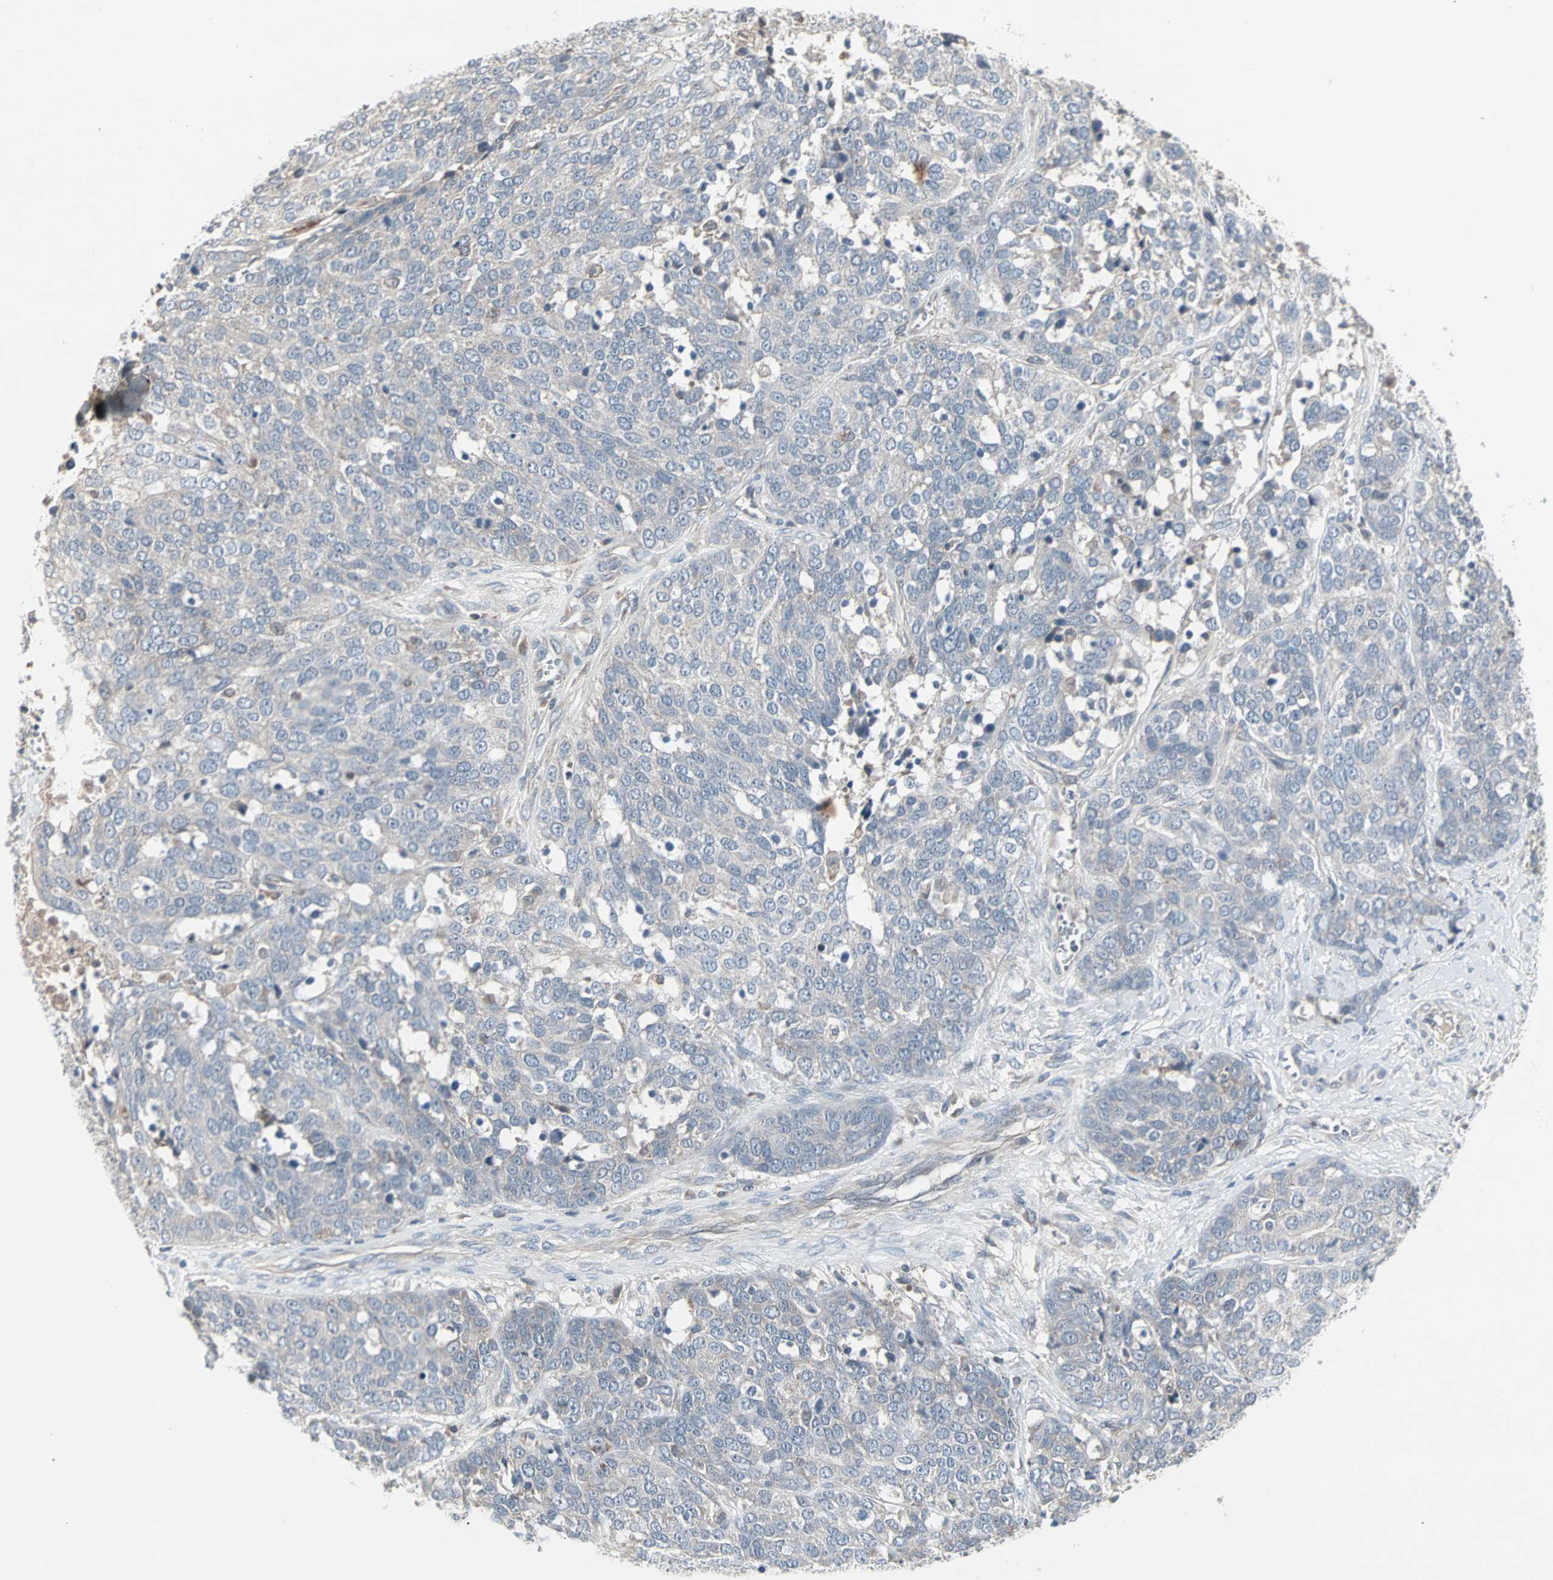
{"staining": {"intensity": "negative", "quantity": "none", "location": "none"}, "tissue": "ovarian cancer", "cell_type": "Tumor cells", "image_type": "cancer", "snomed": [{"axis": "morphology", "description": "Cystadenocarcinoma, serous, NOS"}, {"axis": "topography", "description": "Ovary"}], "caption": "This image is of ovarian cancer (serous cystadenocarcinoma) stained with immunohistochemistry (IHC) to label a protein in brown with the nuclei are counter-stained blue. There is no expression in tumor cells.", "gene": "JMJD7-PLA2G4B", "patient": {"sex": "female", "age": 44}}